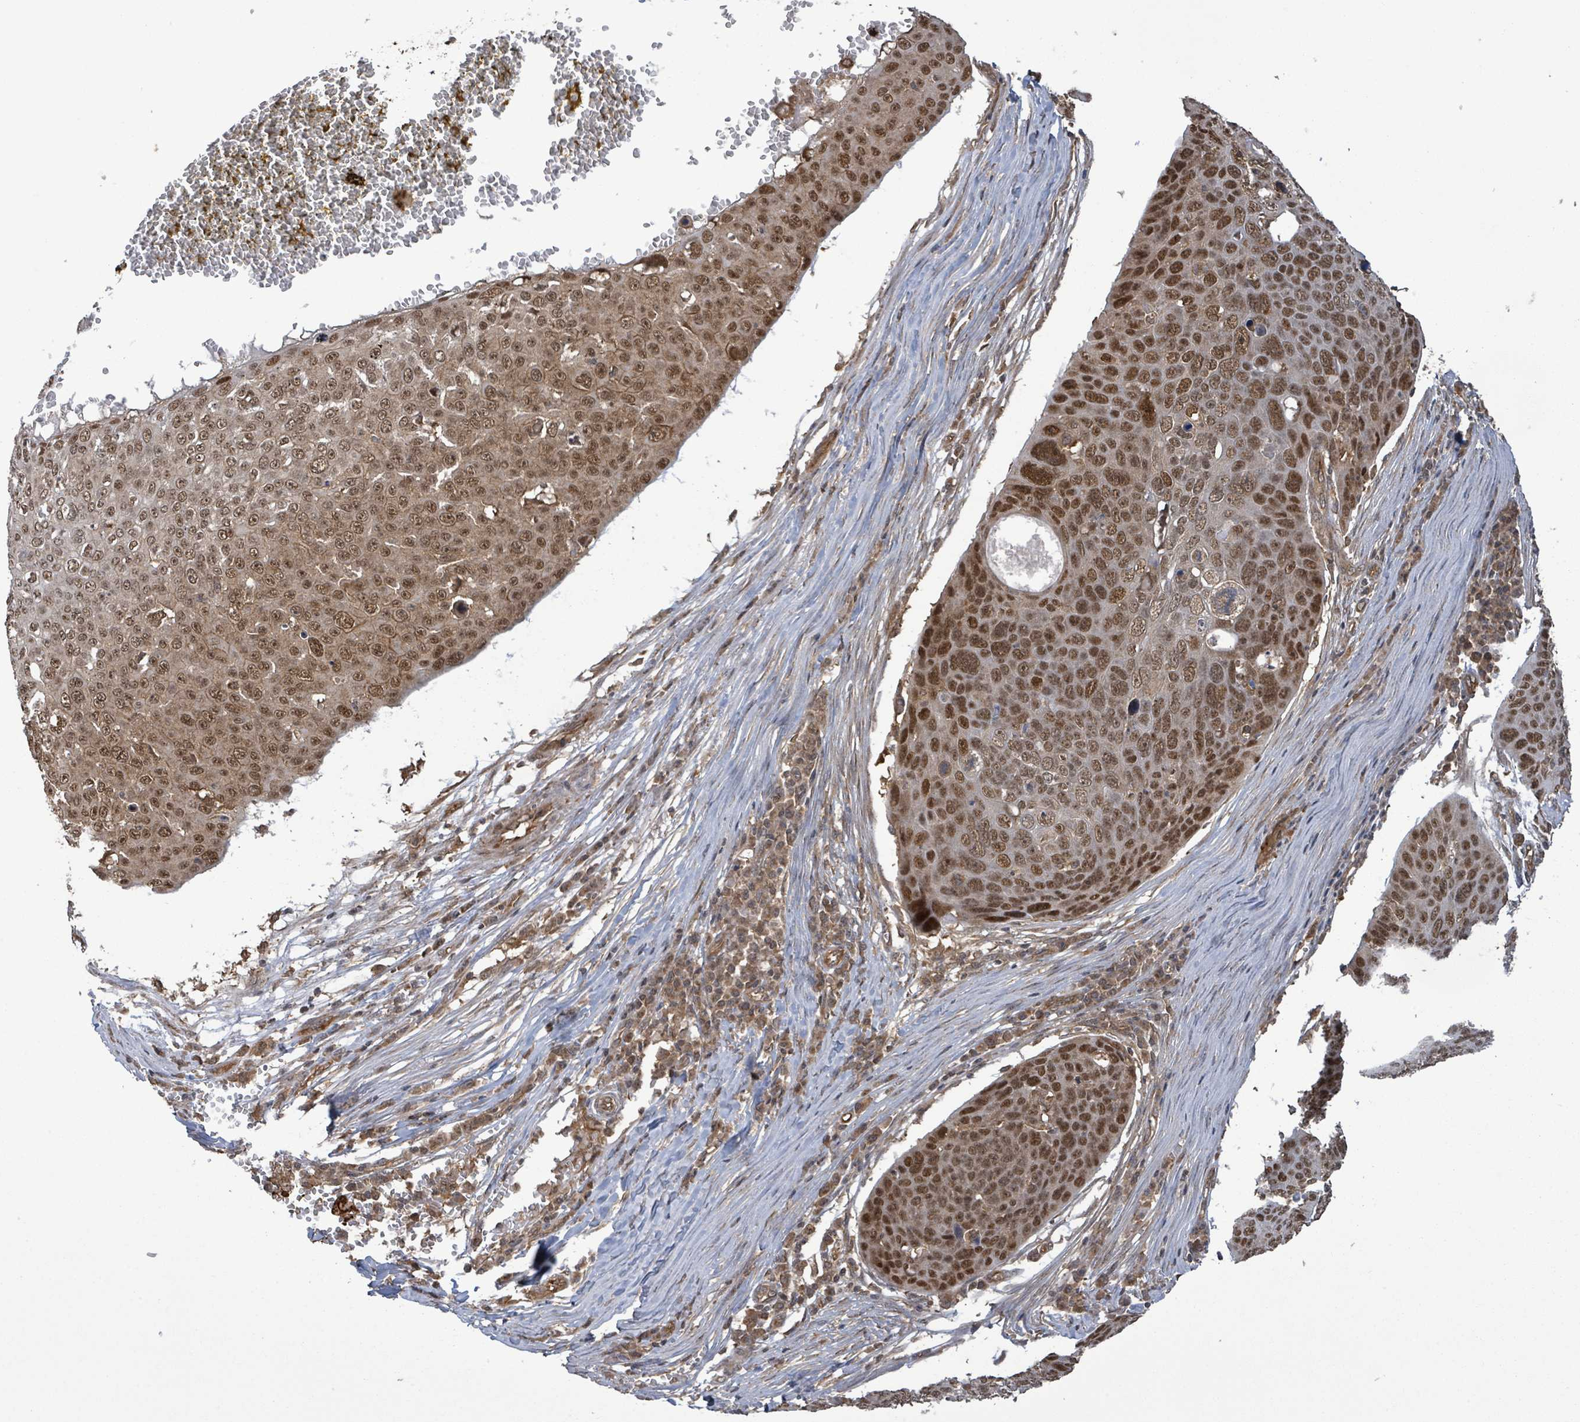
{"staining": {"intensity": "strong", "quantity": ">75%", "location": "nuclear"}, "tissue": "skin cancer", "cell_type": "Tumor cells", "image_type": "cancer", "snomed": [{"axis": "morphology", "description": "Squamous cell carcinoma, NOS"}, {"axis": "topography", "description": "Skin"}], "caption": "The image shows a brown stain indicating the presence of a protein in the nuclear of tumor cells in skin squamous cell carcinoma.", "gene": "KLC1", "patient": {"sex": "male", "age": 71}}